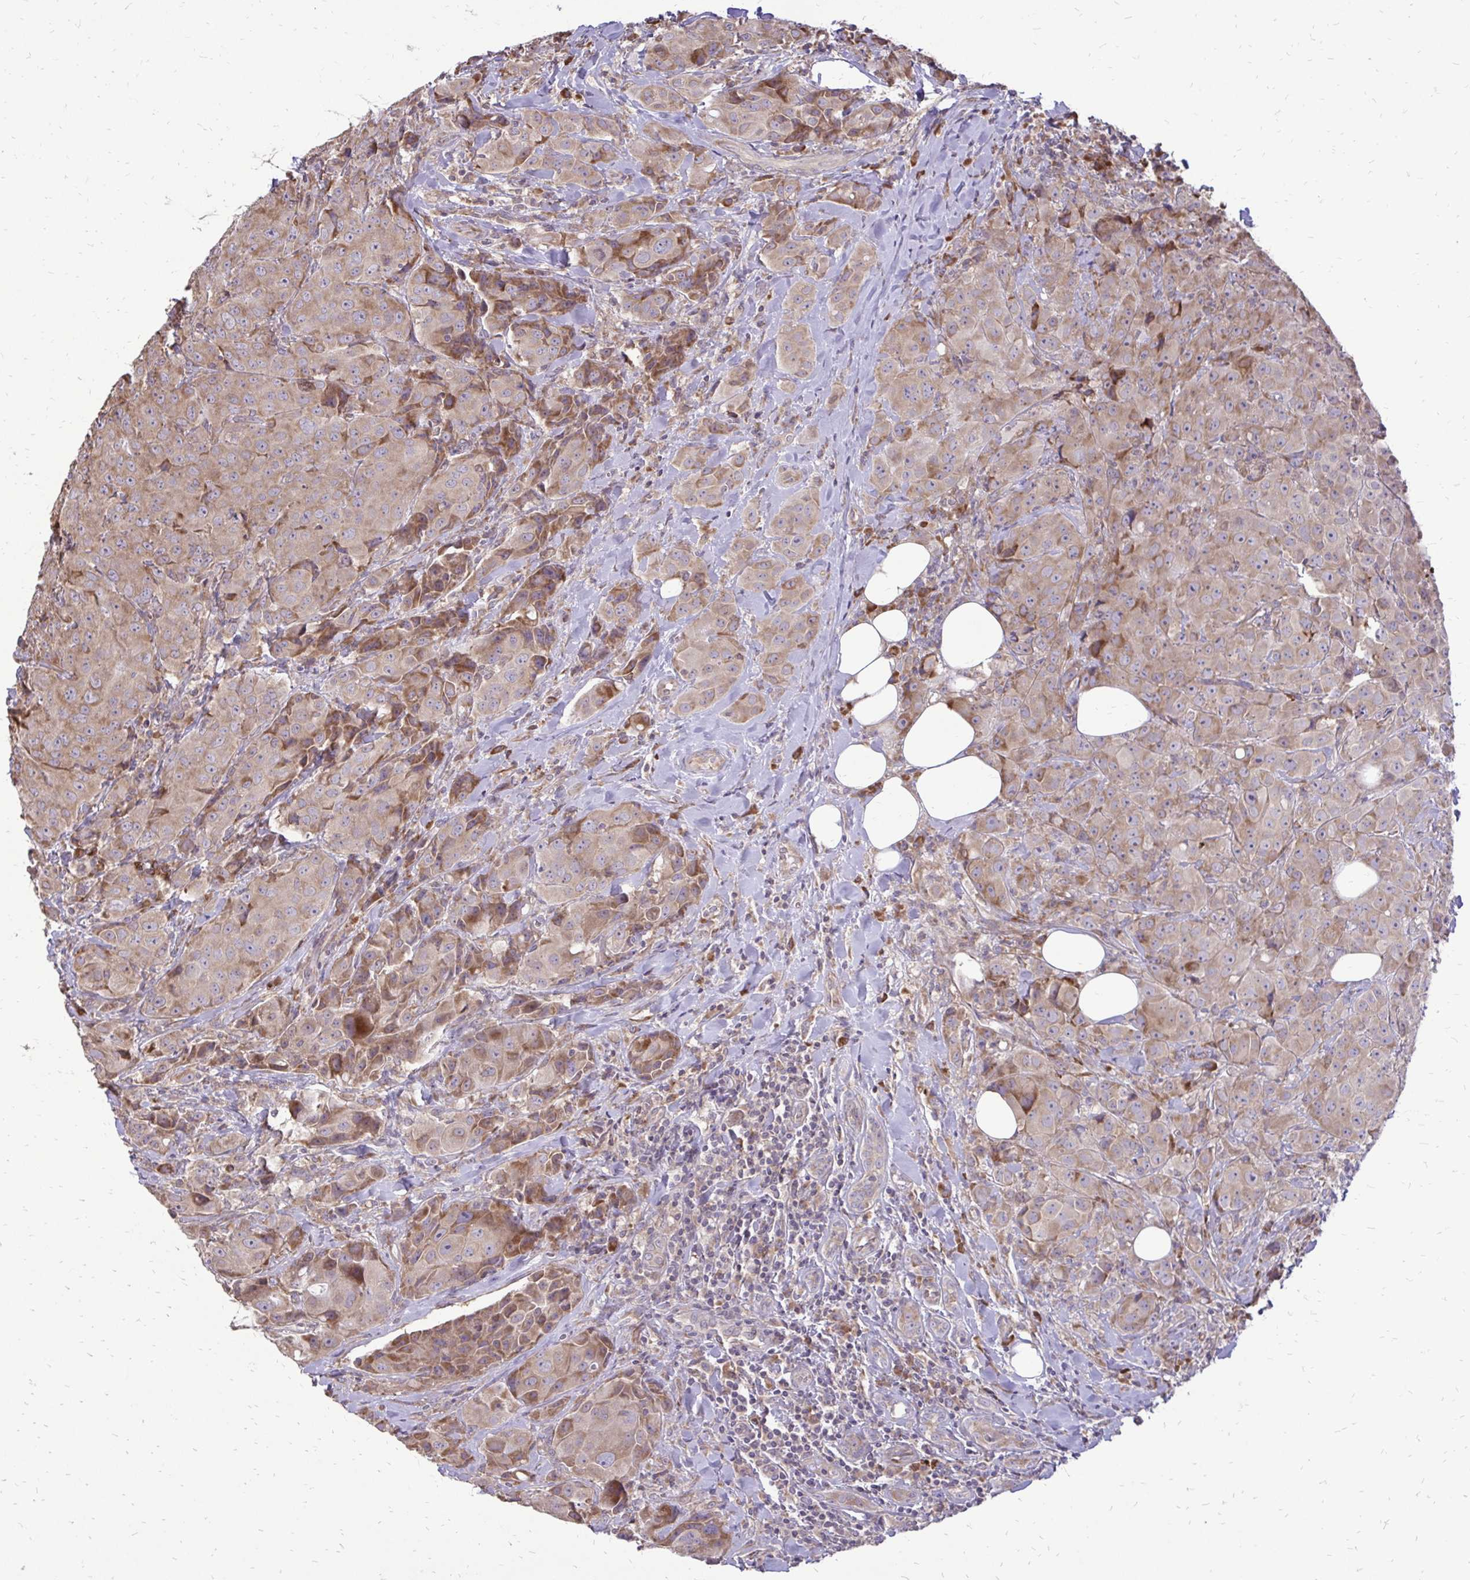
{"staining": {"intensity": "weak", "quantity": ">75%", "location": "cytoplasmic/membranous"}, "tissue": "breast cancer", "cell_type": "Tumor cells", "image_type": "cancer", "snomed": [{"axis": "morphology", "description": "Normal tissue, NOS"}, {"axis": "morphology", "description": "Duct carcinoma"}, {"axis": "topography", "description": "Breast"}], "caption": "Protein staining shows weak cytoplasmic/membranous positivity in about >75% of tumor cells in breast cancer. Nuclei are stained in blue.", "gene": "RPS3", "patient": {"sex": "female", "age": 43}}